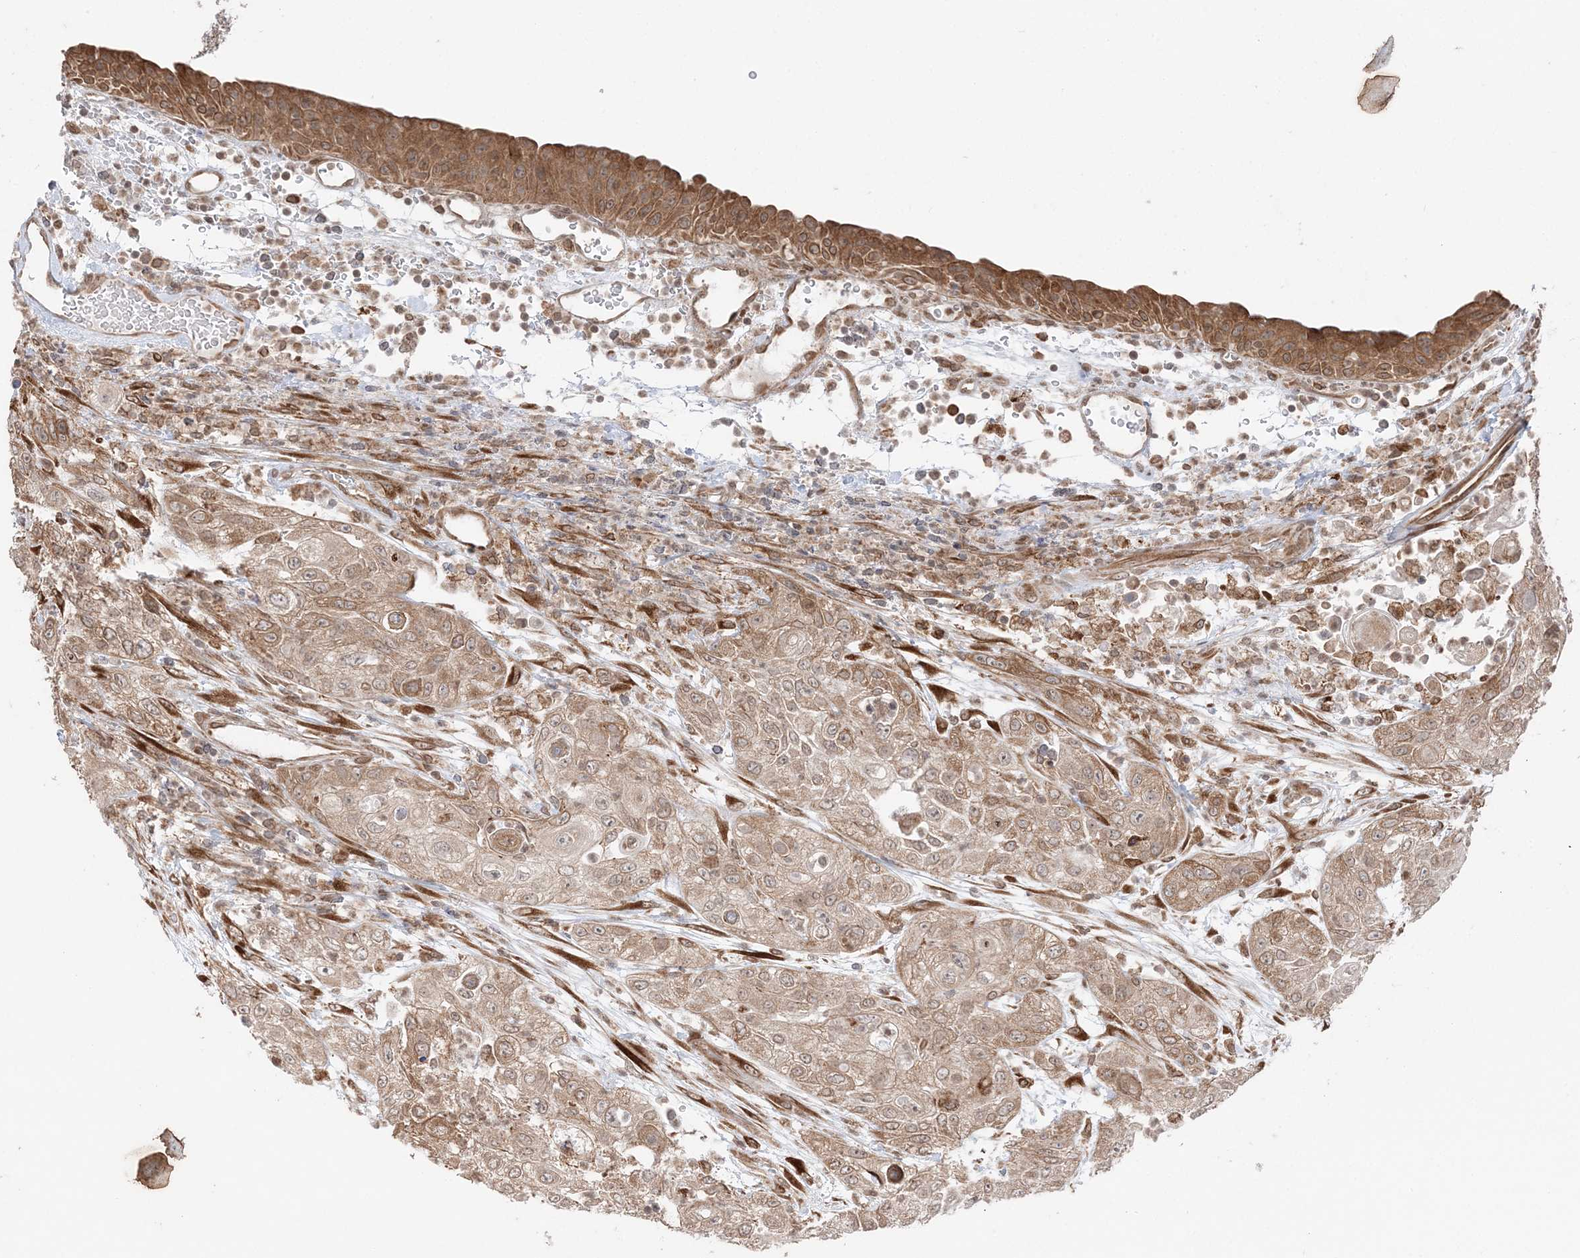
{"staining": {"intensity": "weak", "quantity": ">75%", "location": "cytoplasmic/membranous"}, "tissue": "urothelial cancer", "cell_type": "Tumor cells", "image_type": "cancer", "snomed": [{"axis": "morphology", "description": "Urothelial carcinoma, High grade"}, {"axis": "topography", "description": "Urinary bladder"}], "caption": "Human high-grade urothelial carcinoma stained with a brown dye displays weak cytoplasmic/membranous positive positivity in approximately >75% of tumor cells.", "gene": "TMED10", "patient": {"sex": "female", "age": 79}}